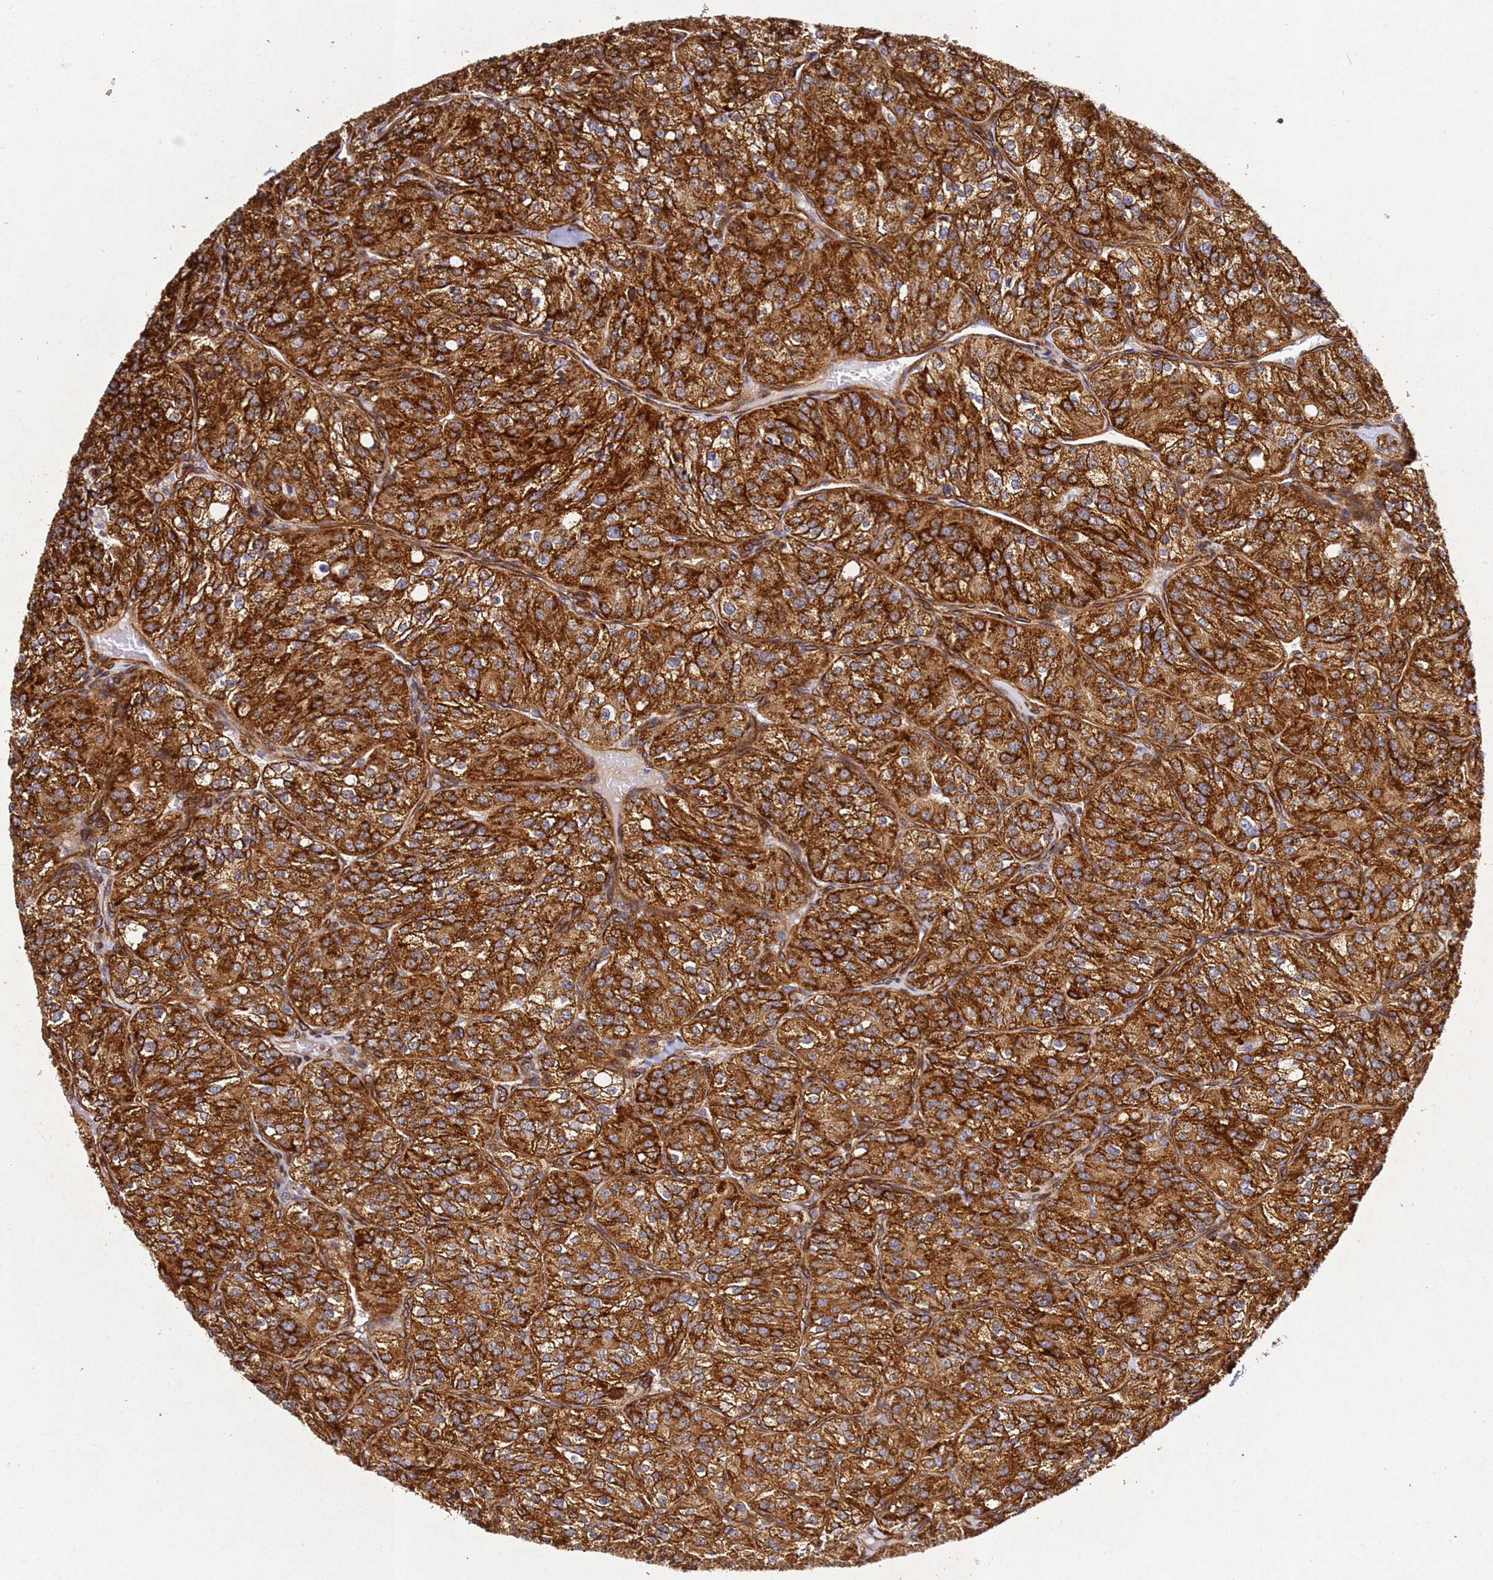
{"staining": {"intensity": "strong", "quantity": ">75%", "location": "cytoplasmic/membranous"}, "tissue": "renal cancer", "cell_type": "Tumor cells", "image_type": "cancer", "snomed": [{"axis": "morphology", "description": "Adenocarcinoma, NOS"}, {"axis": "topography", "description": "Kidney"}], "caption": "Strong cytoplasmic/membranous staining for a protein is seen in about >75% of tumor cells of renal adenocarcinoma using immunohistochemistry.", "gene": "ZNF296", "patient": {"sex": "female", "age": 63}}